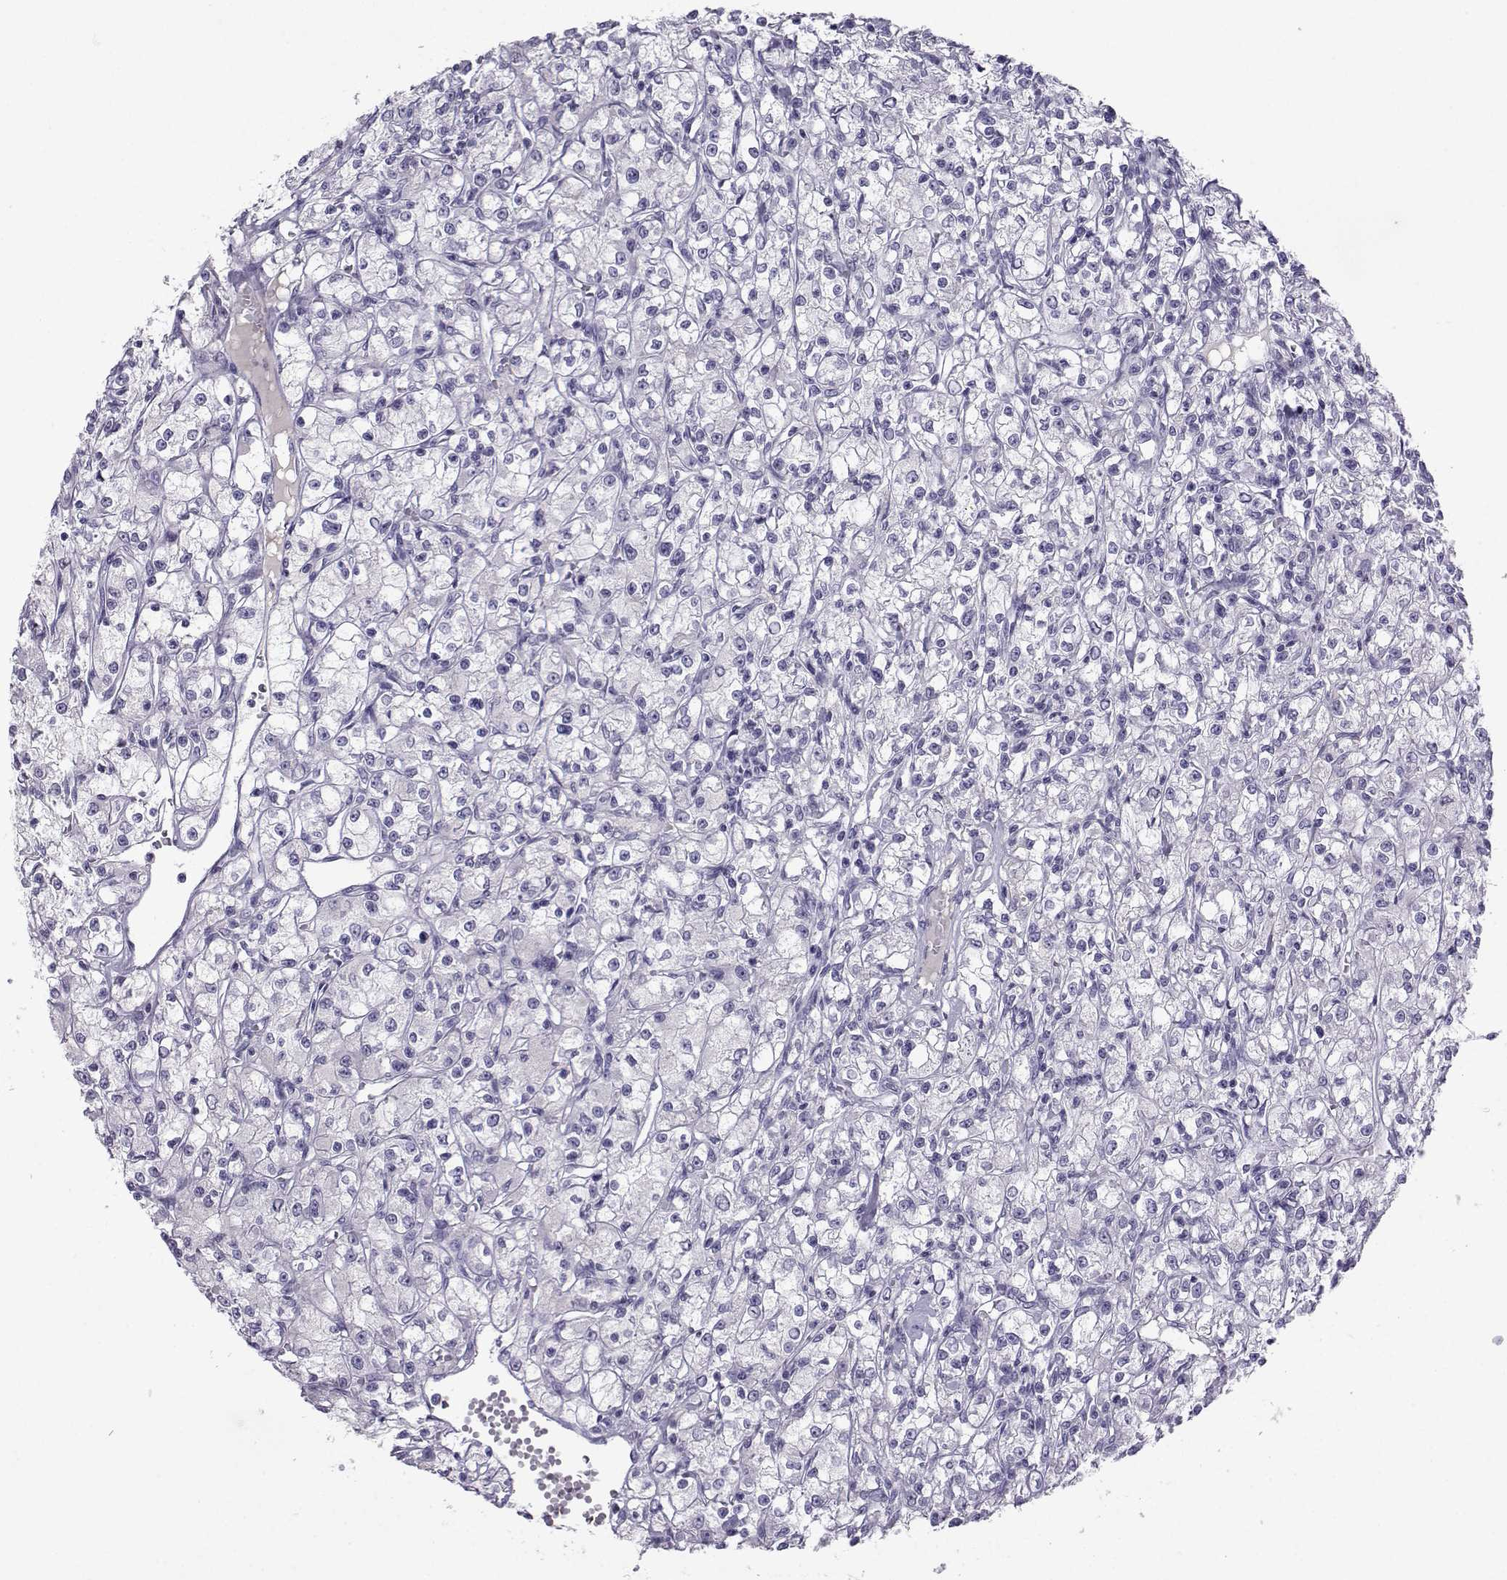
{"staining": {"intensity": "negative", "quantity": "none", "location": "none"}, "tissue": "renal cancer", "cell_type": "Tumor cells", "image_type": "cancer", "snomed": [{"axis": "morphology", "description": "Adenocarcinoma, NOS"}, {"axis": "topography", "description": "Kidney"}], "caption": "Image shows no significant protein staining in tumor cells of renal adenocarcinoma.", "gene": "ARMC2", "patient": {"sex": "female", "age": 59}}